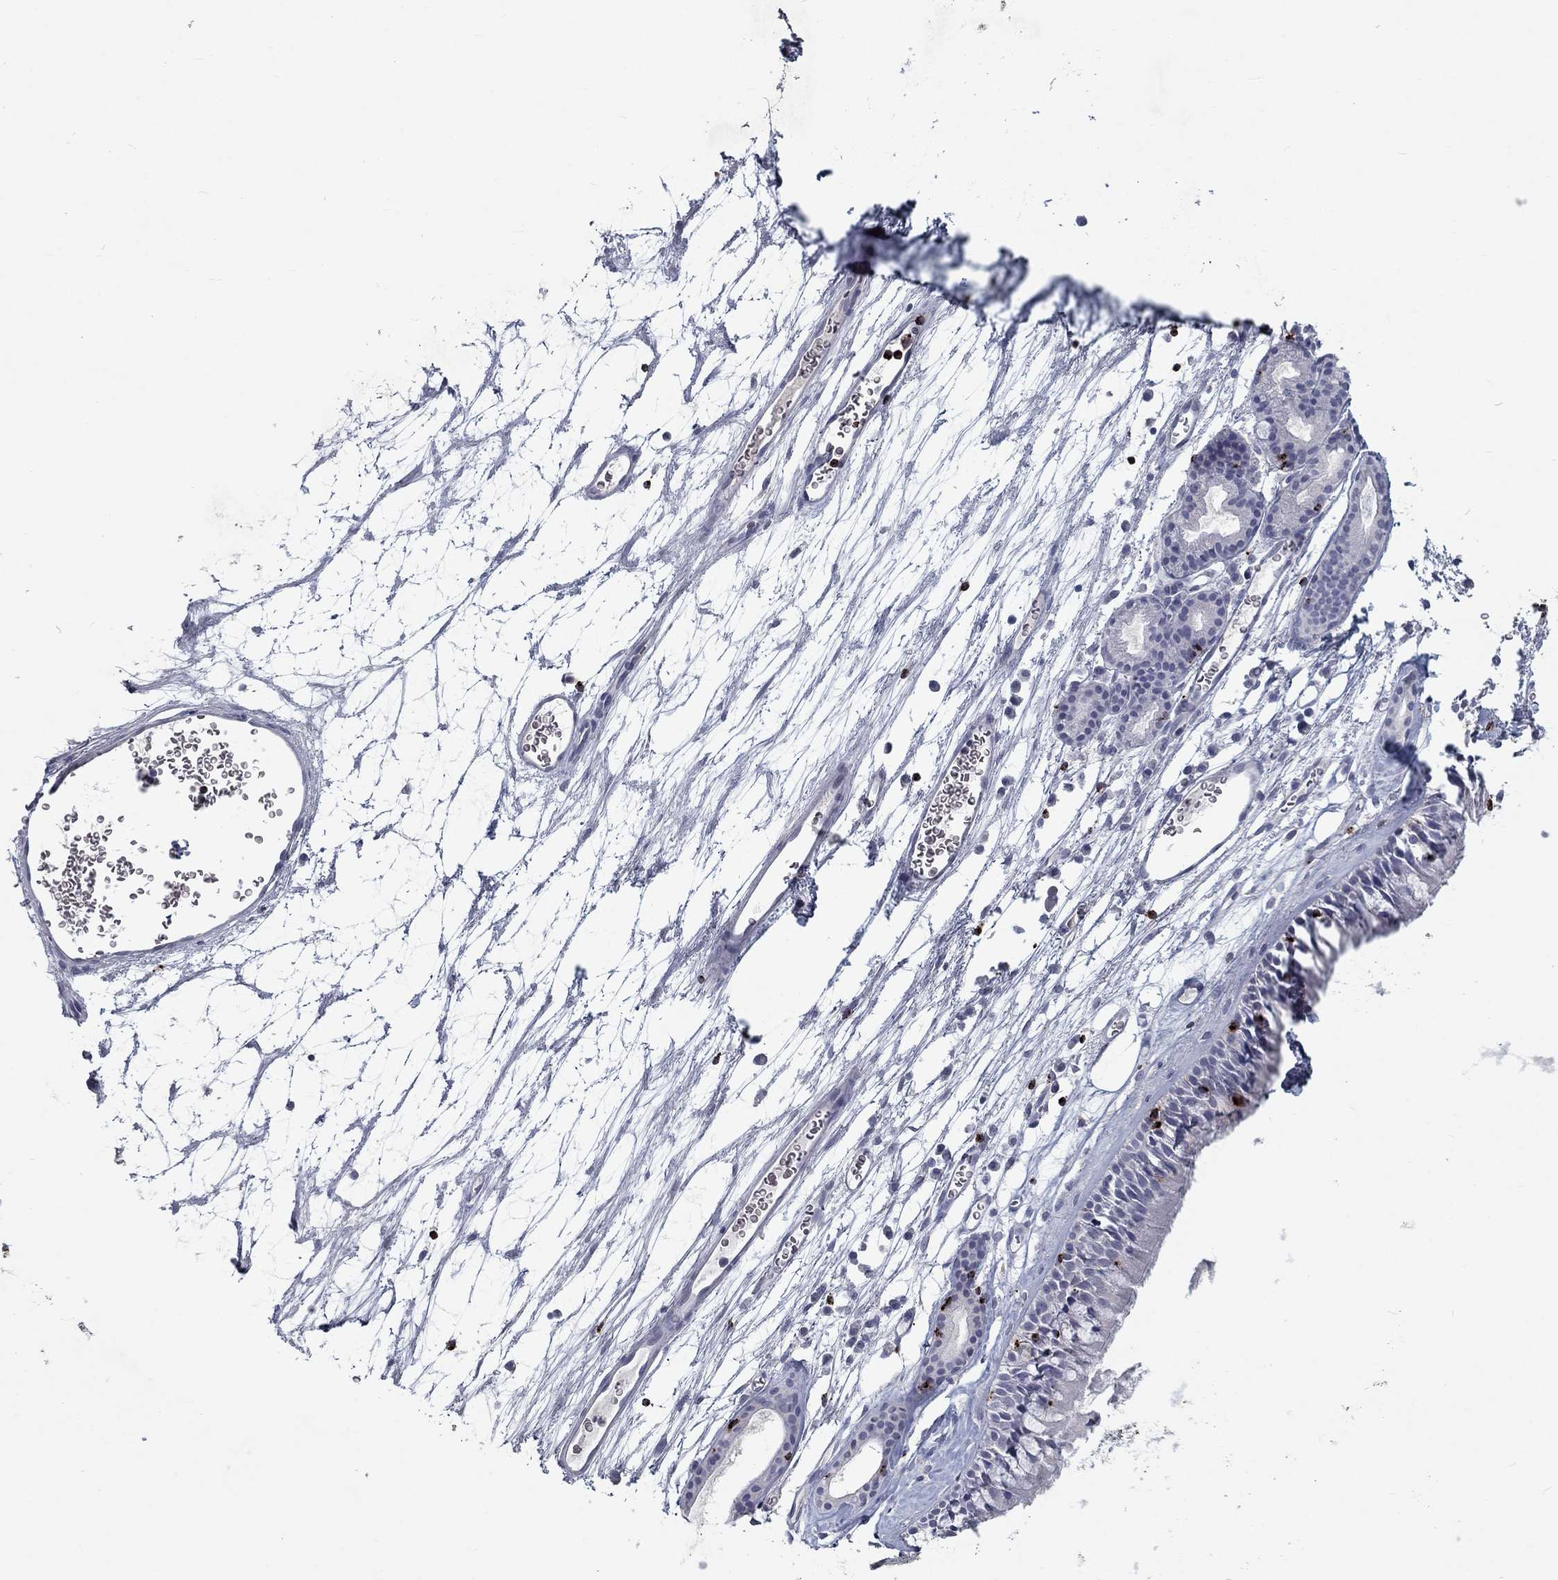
{"staining": {"intensity": "negative", "quantity": "none", "location": "none"}, "tissue": "nasopharynx", "cell_type": "Respiratory epithelial cells", "image_type": "normal", "snomed": [{"axis": "morphology", "description": "Normal tissue, NOS"}, {"axis": "topography", "description": "Nasopharynx"}], "caption": "High magnification brightfield microscopy of normal nasopharynx stained with DAB (brown) and counterstained with hematoxylin (blue): respiratory epithelial cells show no significant positivity. The staining is performed using DAB brown chromogen with nuclei counter-stained in using hematoxylin.", "gene": "GZMA", "patient": {"sex": "male", "age": 69}}